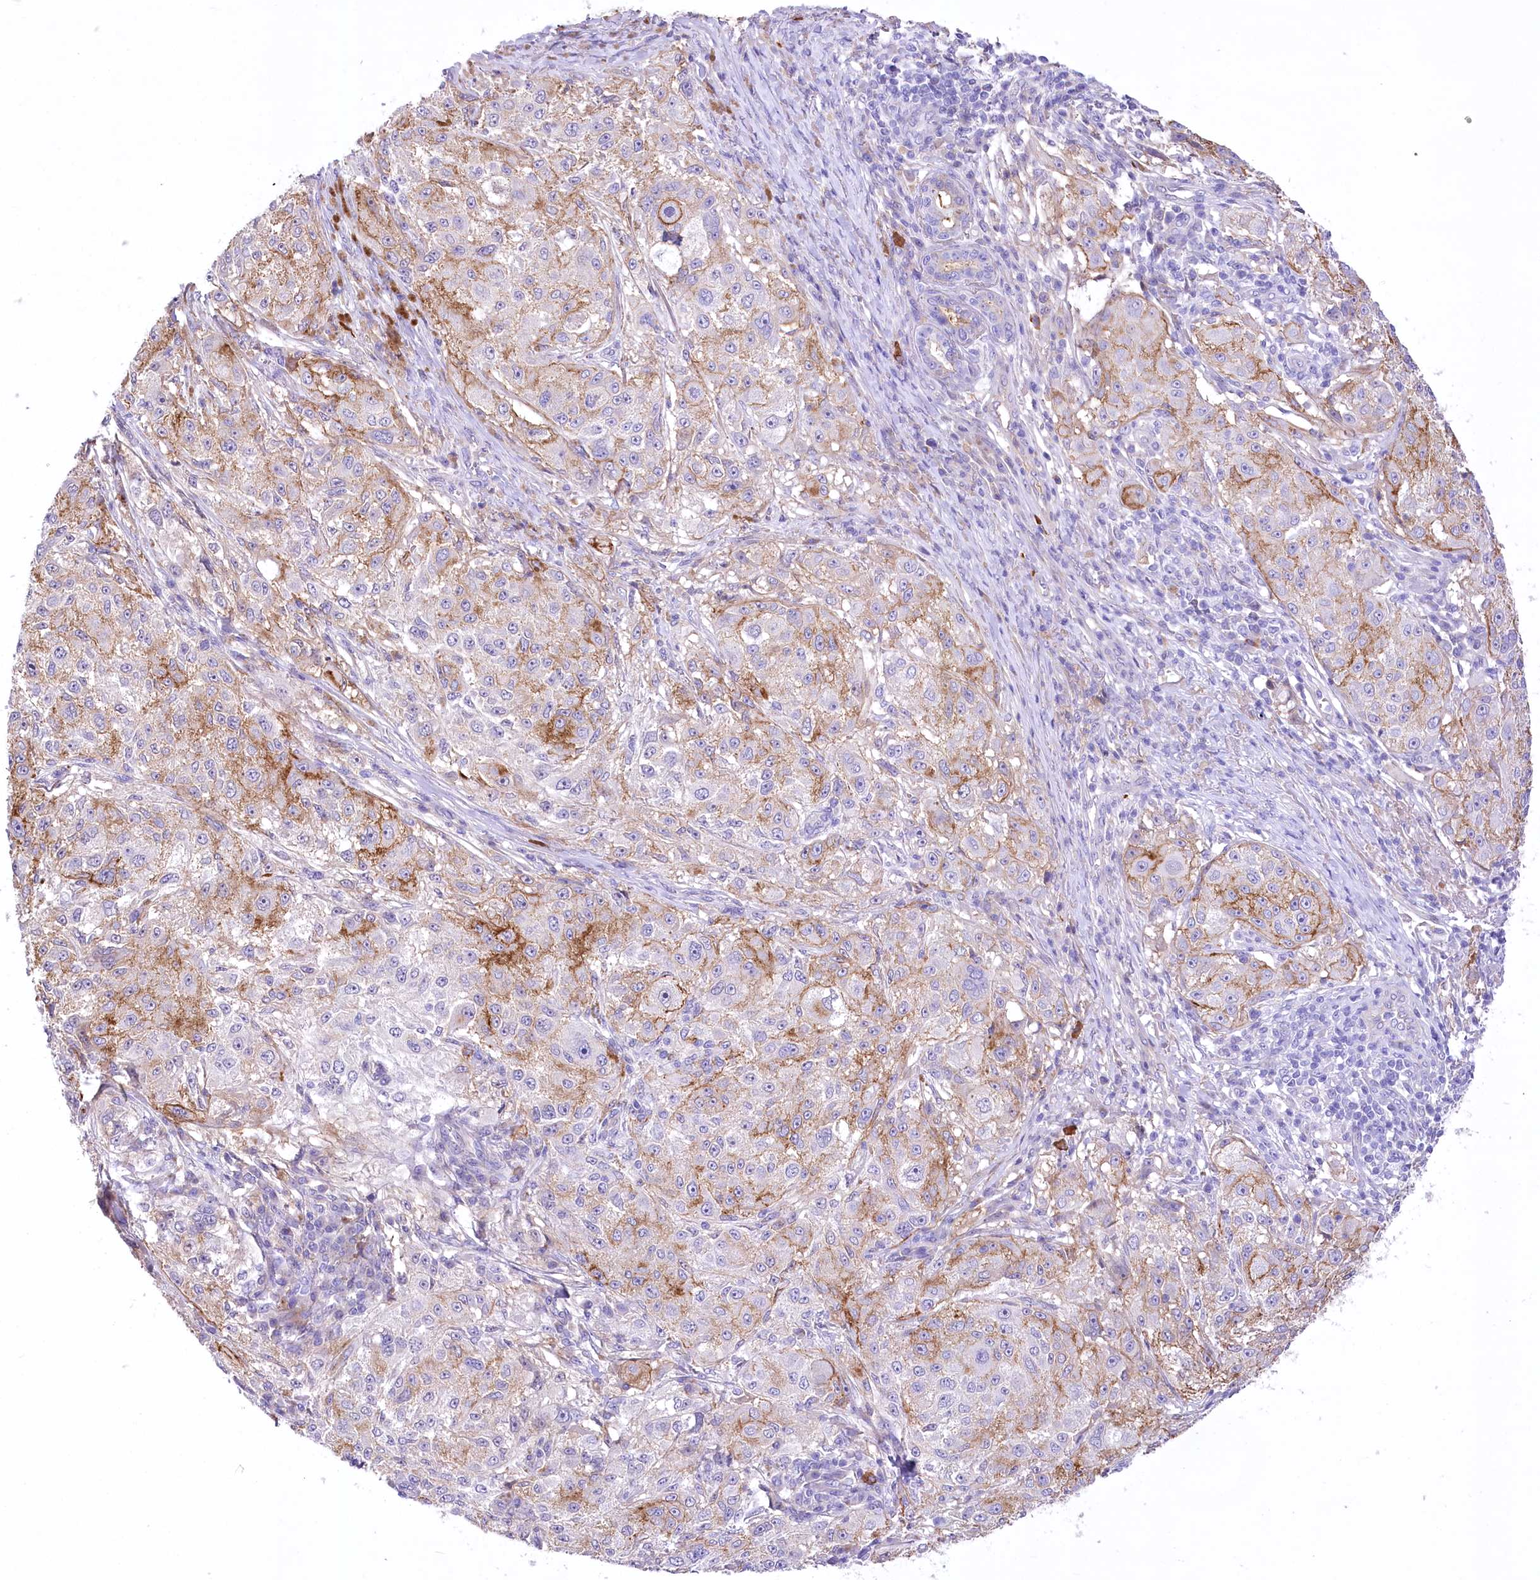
{"staining": {"intensity": "moderate", "quantity": "<25%", "location": "cytoplasmic/membranous"}, "tissue": "melanoma", "cell_type": "Tumor cells", "image_type": "cancer", "snomed": [{"axis": "morphology", "description": "Necrosis, NOS"}, {"axis": "morphology", "description": "Malignant melanoma, NOS"}, {"axis": "topography", "description": "Skin"}], "caption": "Protein expression analysis of malignant melanoma reveals moderate cytoplasmic/membranous expression in about <25% of tumor cells. (DAB (3,3'-diaminobenzidine) = brown stain, brightfield microscopy at high magnification).", "gene": "CEP164", "patient": {"sex": "female", "age": 87}}